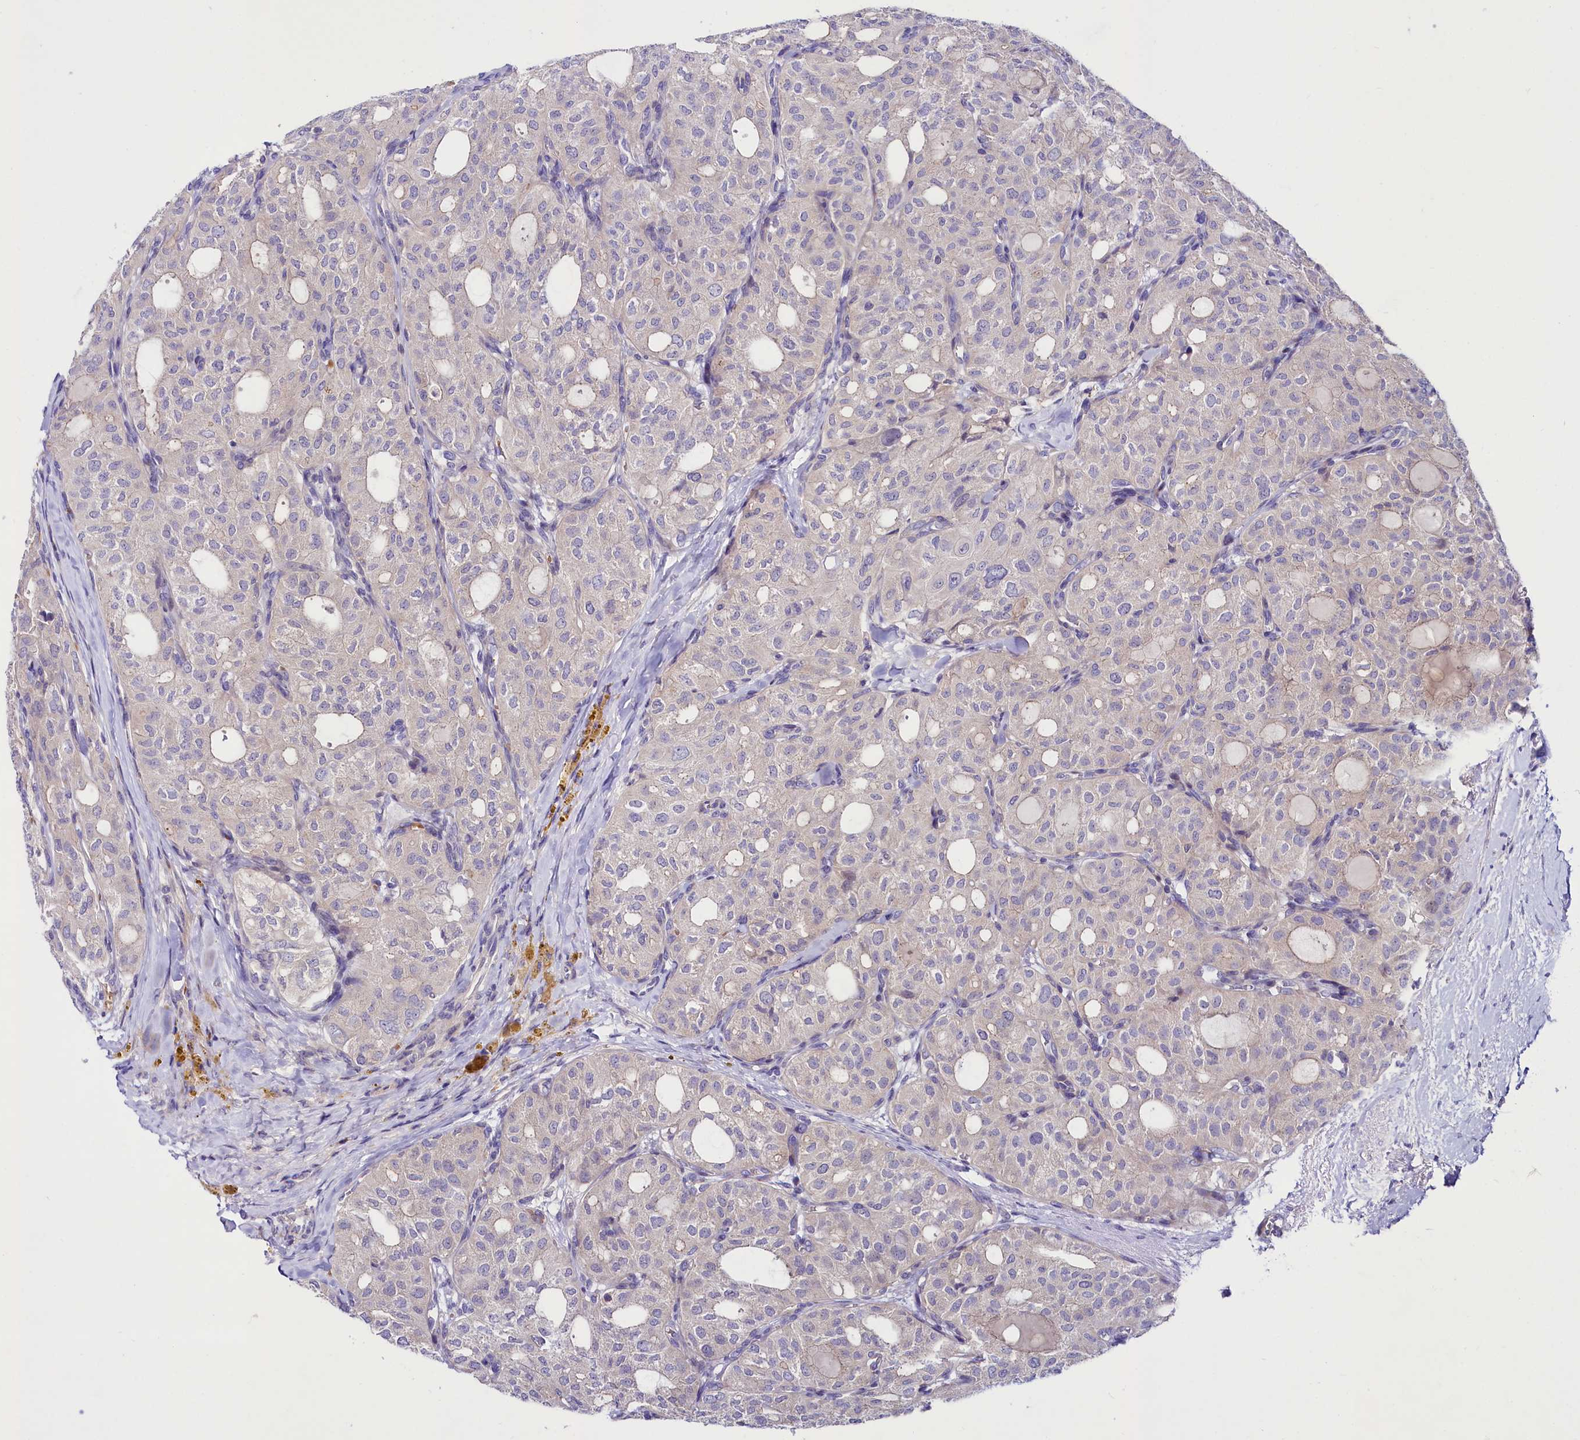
{"staining": {"intensity": "negative", "quantity": "none", "location": "none"}, "tissue": "thyroid cancer", "cell_type": "Tumor cells", "image_type": "cancer", "snomed": [{"axis": "morphology", "description": "Follicular adenoma carcinoma, NOS"}, {"axis": "topography", "description": "Thyroid gland"}], "caption": "IHC histopathology image of neoplastic tissue: thyroid follicular adenoma carcinoma stained with DAB (3,3'-diaminobenzidine) reveals no significant protein positivity in tumor cells. The staining is performed using DAB brown chromogen with nuclei counter-stained in using hematoxylin.", "gene": "ABHD5", "patient": {"sex": "male", "age": 75}}